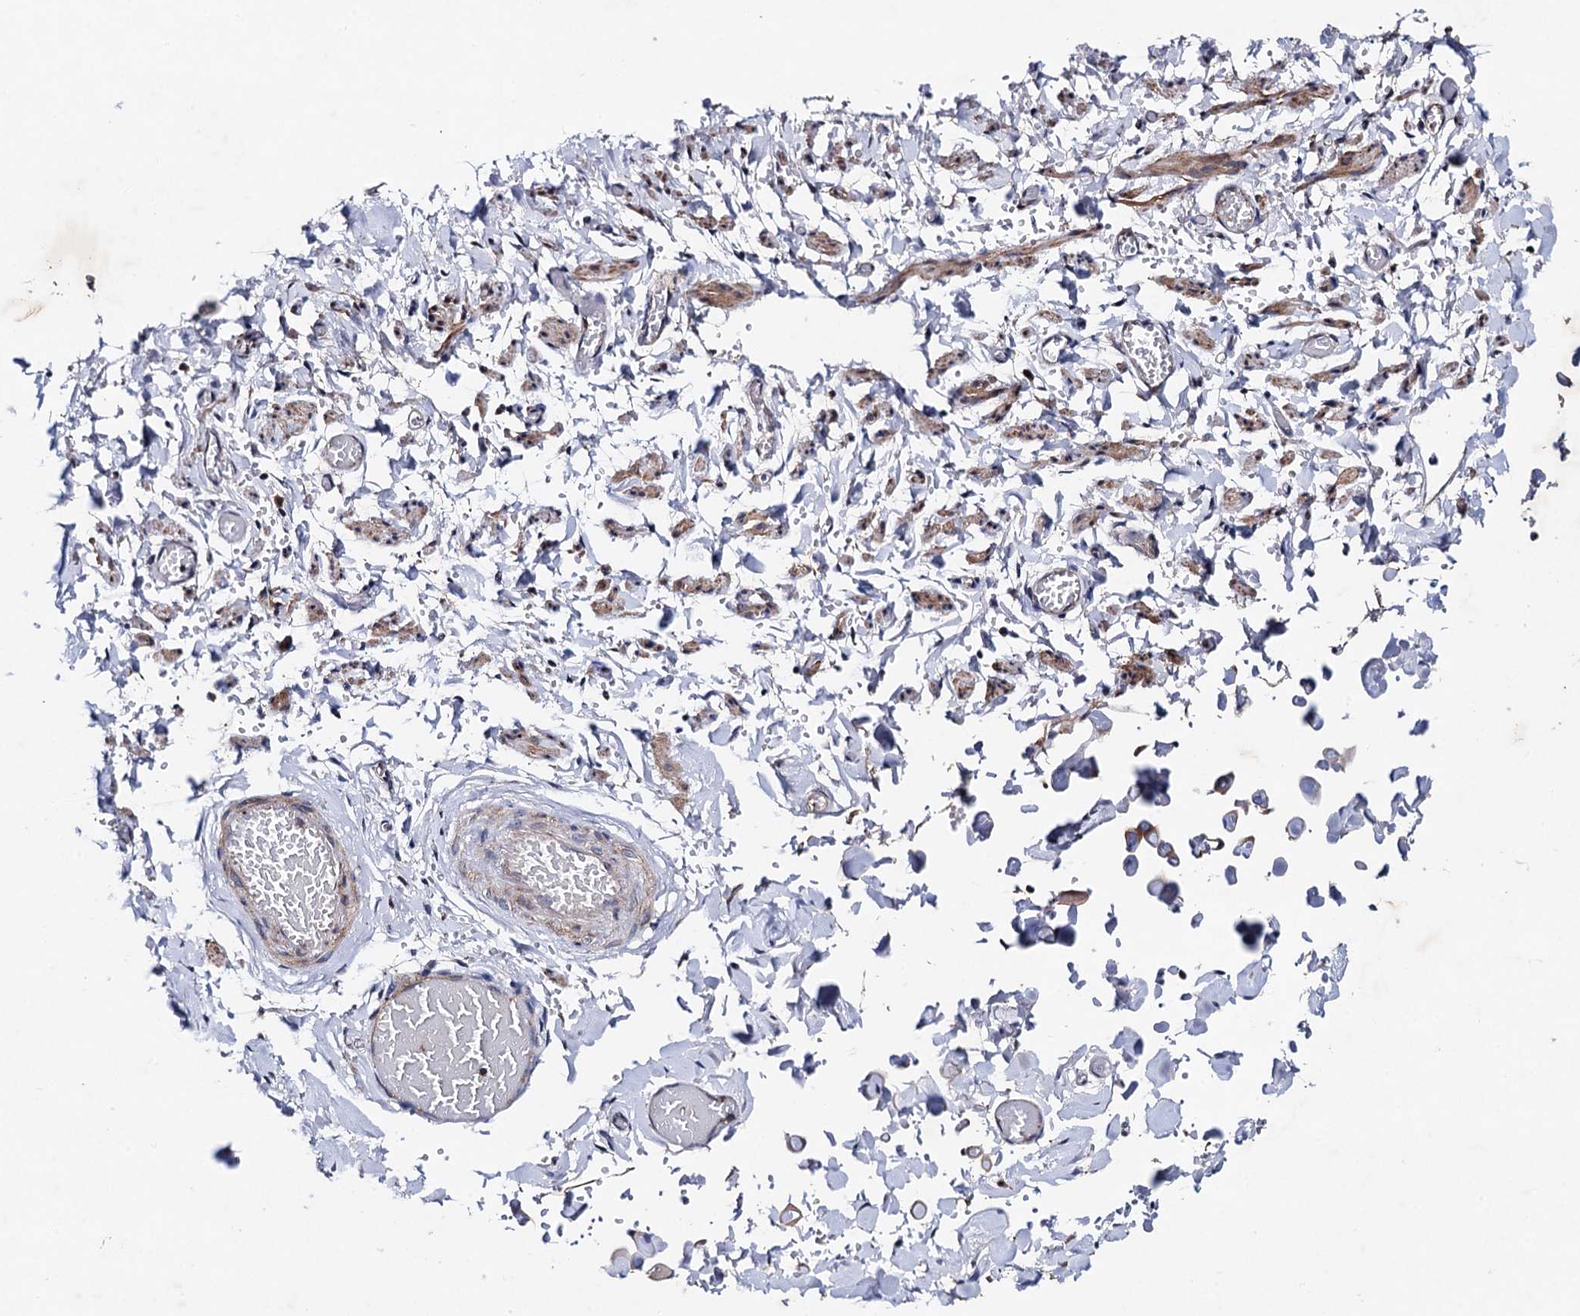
{"staining": {"intensity": "negative", "quantity": "none", "location": "none"}, "tissue": "adipose tissue", "cell_type": "Adipocytes", "image_type": "normal", "snomed": [{"axis": "morphology", "description": "Normal tissue, NOS"}, {"axis": "topography", "description": "Vascular tissue"}, {"axis": "topography", "description": "Fallopian tube"}, {"axis": "topography", "description": "Ovary"}], "caption": "Immunohistochemistry of benign adipose tissue shows no positivity in adipocytes.", "gene": "PPTC7", "patient": {"sex": "female", "age": 67}}